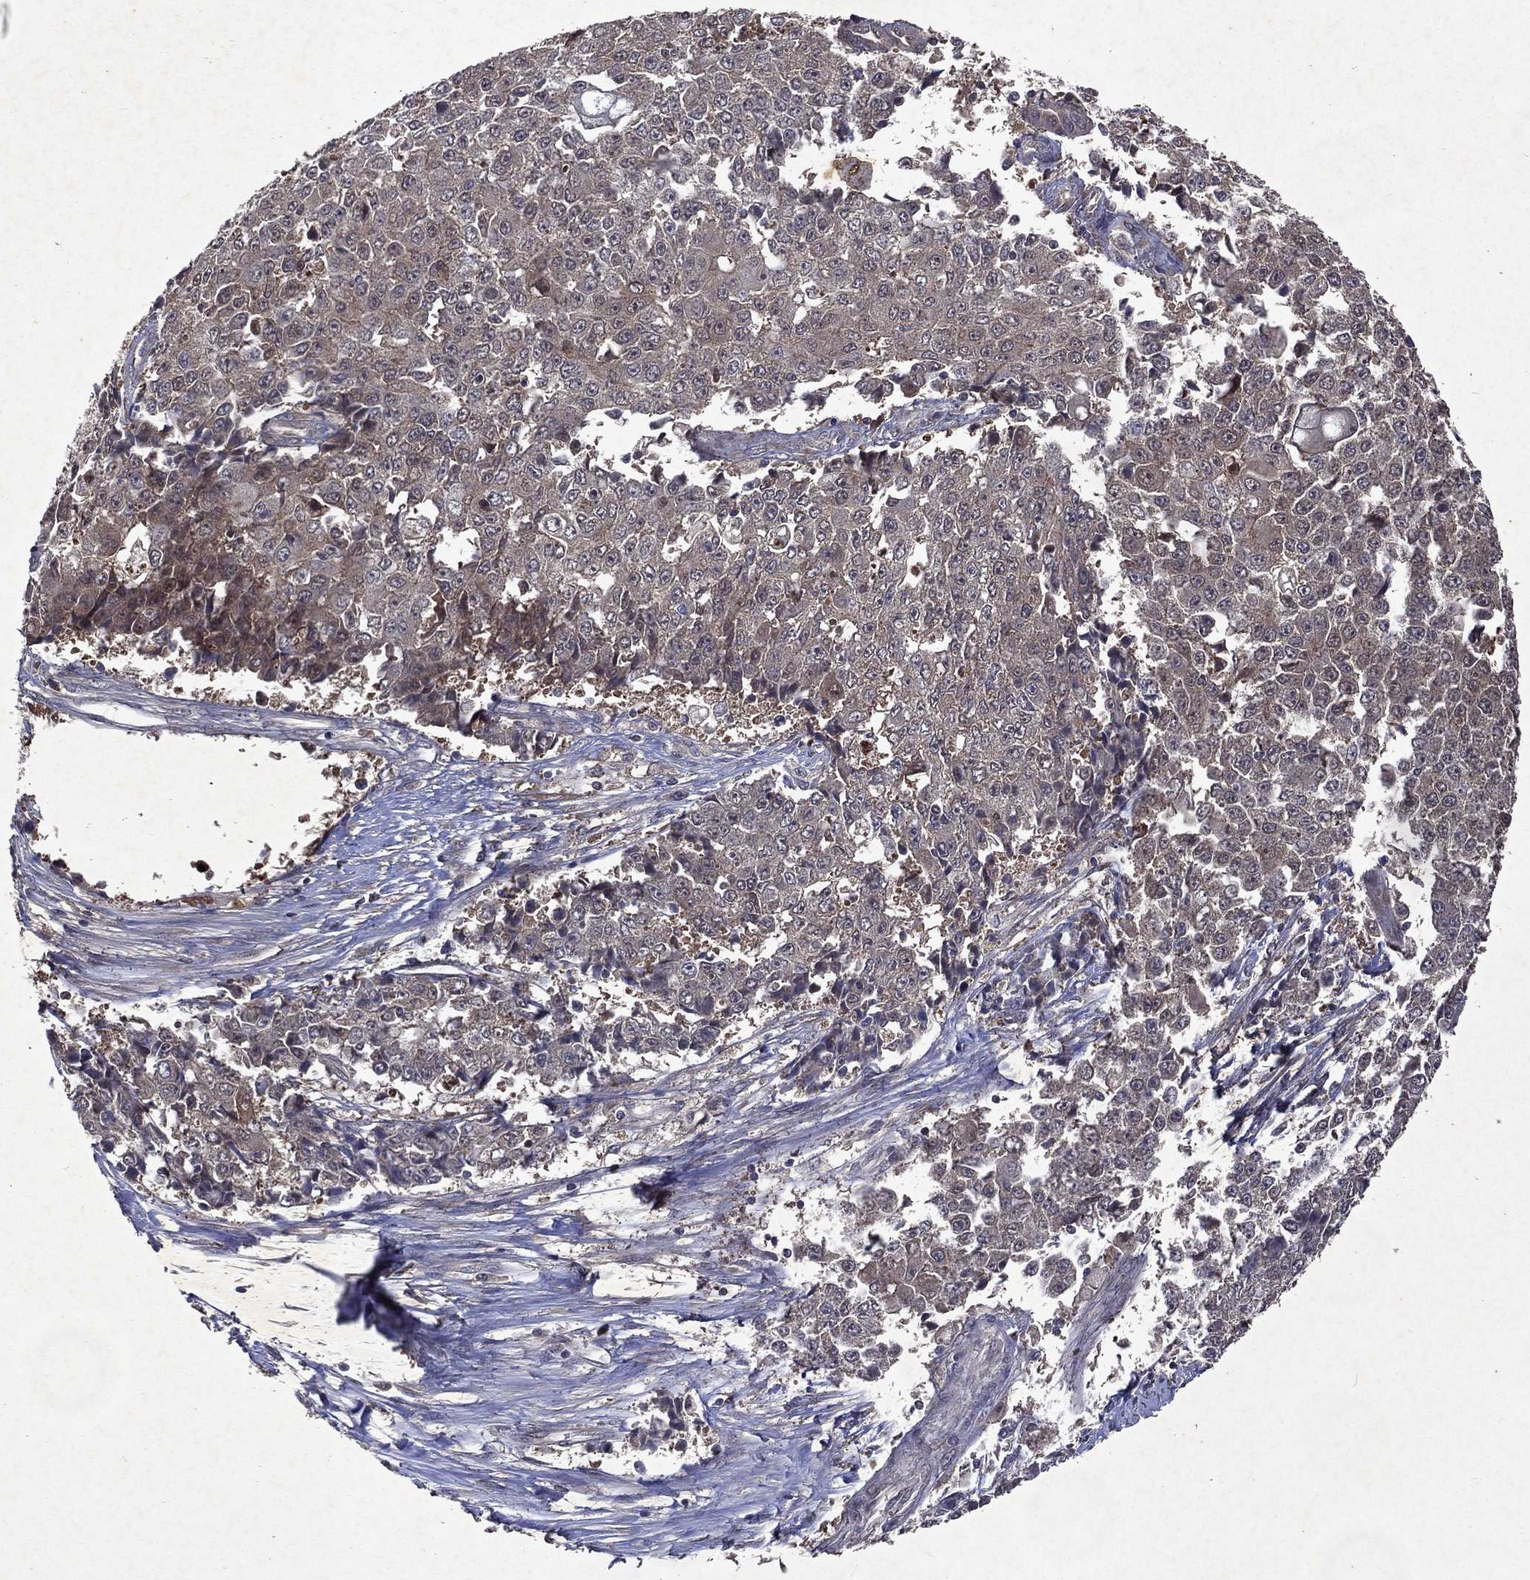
{"staining": {"intensity": "weak", "quantity": "<25%", "location": "cytoplasmic/membranous"}, "tissue": "ovarian cancer", "cell_type": "Tumor cells", "image_type": "cancer", "snomed": [{"axis": "morphology", "description": "Carcinoma, endometroid"}, {"axis": "topography", "description": "Ovary"}], "caption": "Immunohistochemistry of human ovarian cancer (endometroid carcinoma) exhibits no expression in tumor cells.", "gene": "MTAP", "patient": {"sex": "female", "age": 42}}